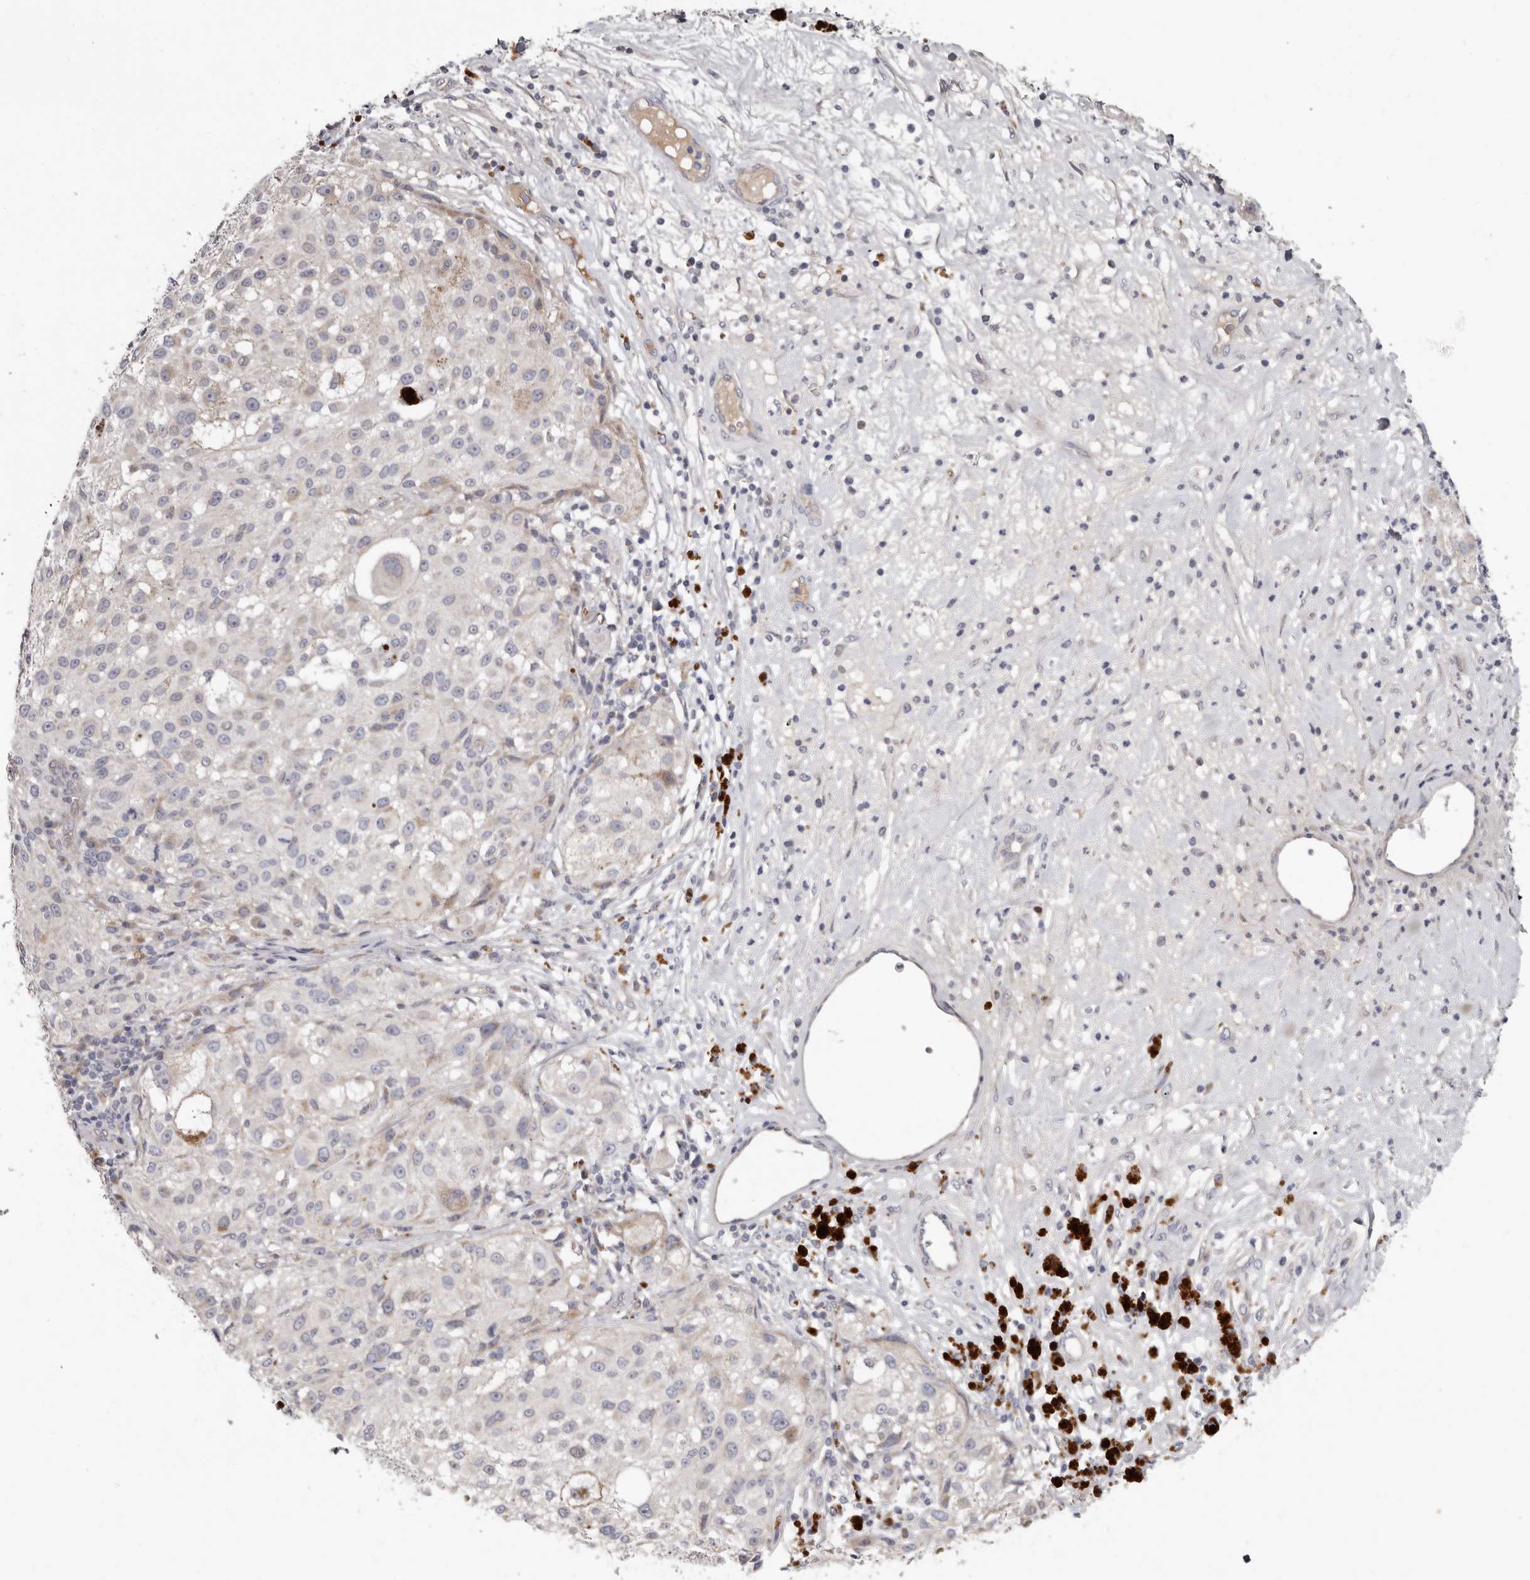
{"staining": {"intensity": "negative", "quantity": "none", "location": "none"}, "tissue": "melanoma", "cell_type": "Tumor cells", "image_type": "cancer", "snomed": [{"axis": "morphology", "description": "Necrosis, NOS"}, {"axis": "morphology", "description": "Malignant melanoma, NOS"}, {"axis": "topography", "description": "Skin"}], "caption": "Tumor cells are negative for protein expression in human melanoma.", "gene": "SPTA1", "patient": {"sex": "female", "age": 87}}